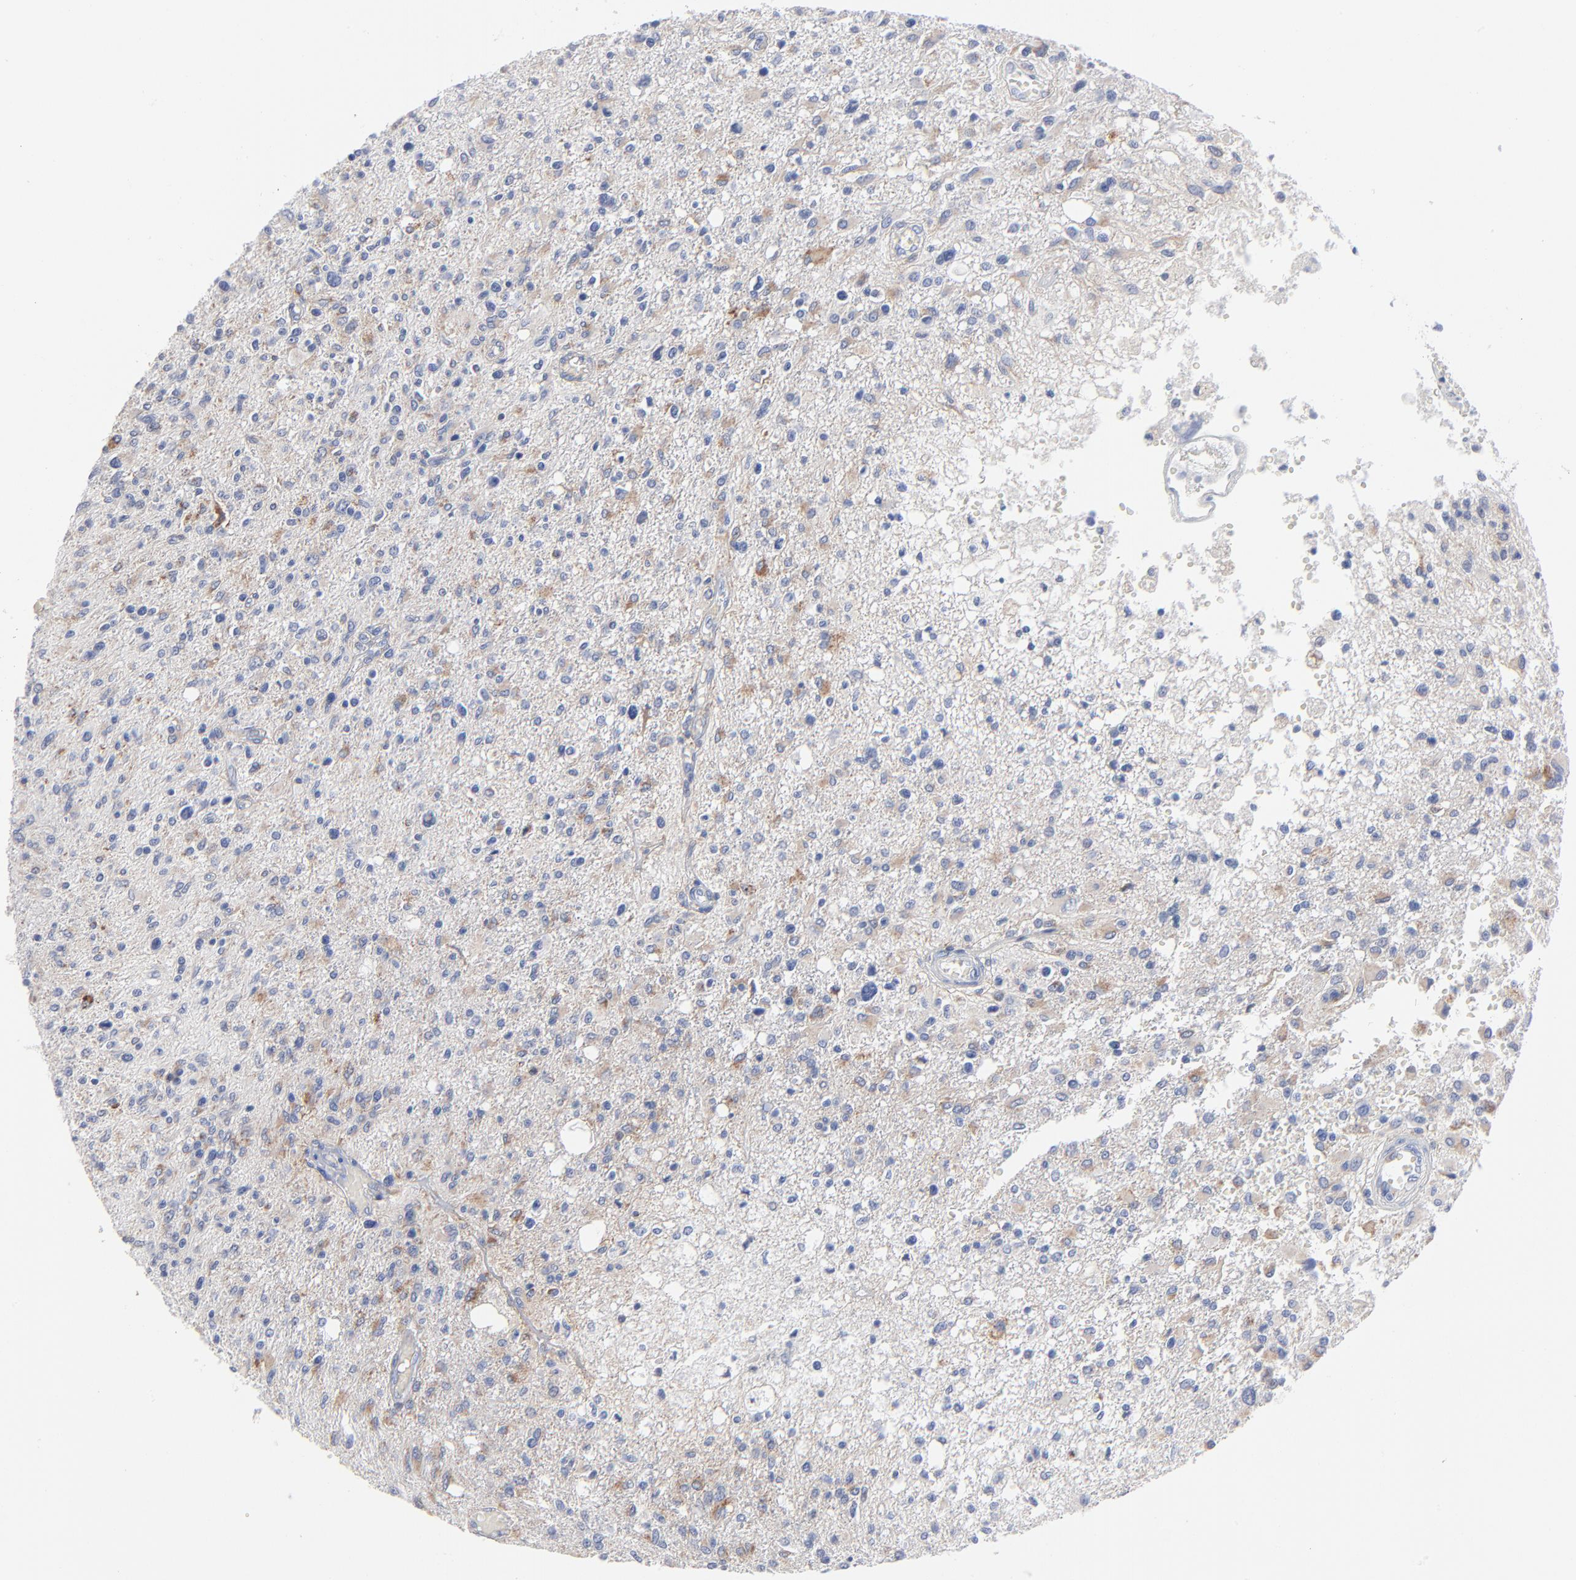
{"staining": {"intensity": "negative", "quantity": "none", "location": "none"}, "tissue": "glioma", "cell_type": "Tumor cells", "image_type": "cancer", "snomed": [{"axis": "morphology", "description": "Glioma, malignant, High grade"}, {"axis": "topography", "description": "Cerebral cortex"}], "caption": "DAB (3,3'-diaminobenzidine) immunohistochemical staining of malignant glioma (high-grade) shows no significant staining in tumor cells. (DAB (3,3'-diaminobenzidine) IHC with hematoxylin counter stain).", "gene": "CHCHD10", "patient": {"sex": "male", "age": 76}}